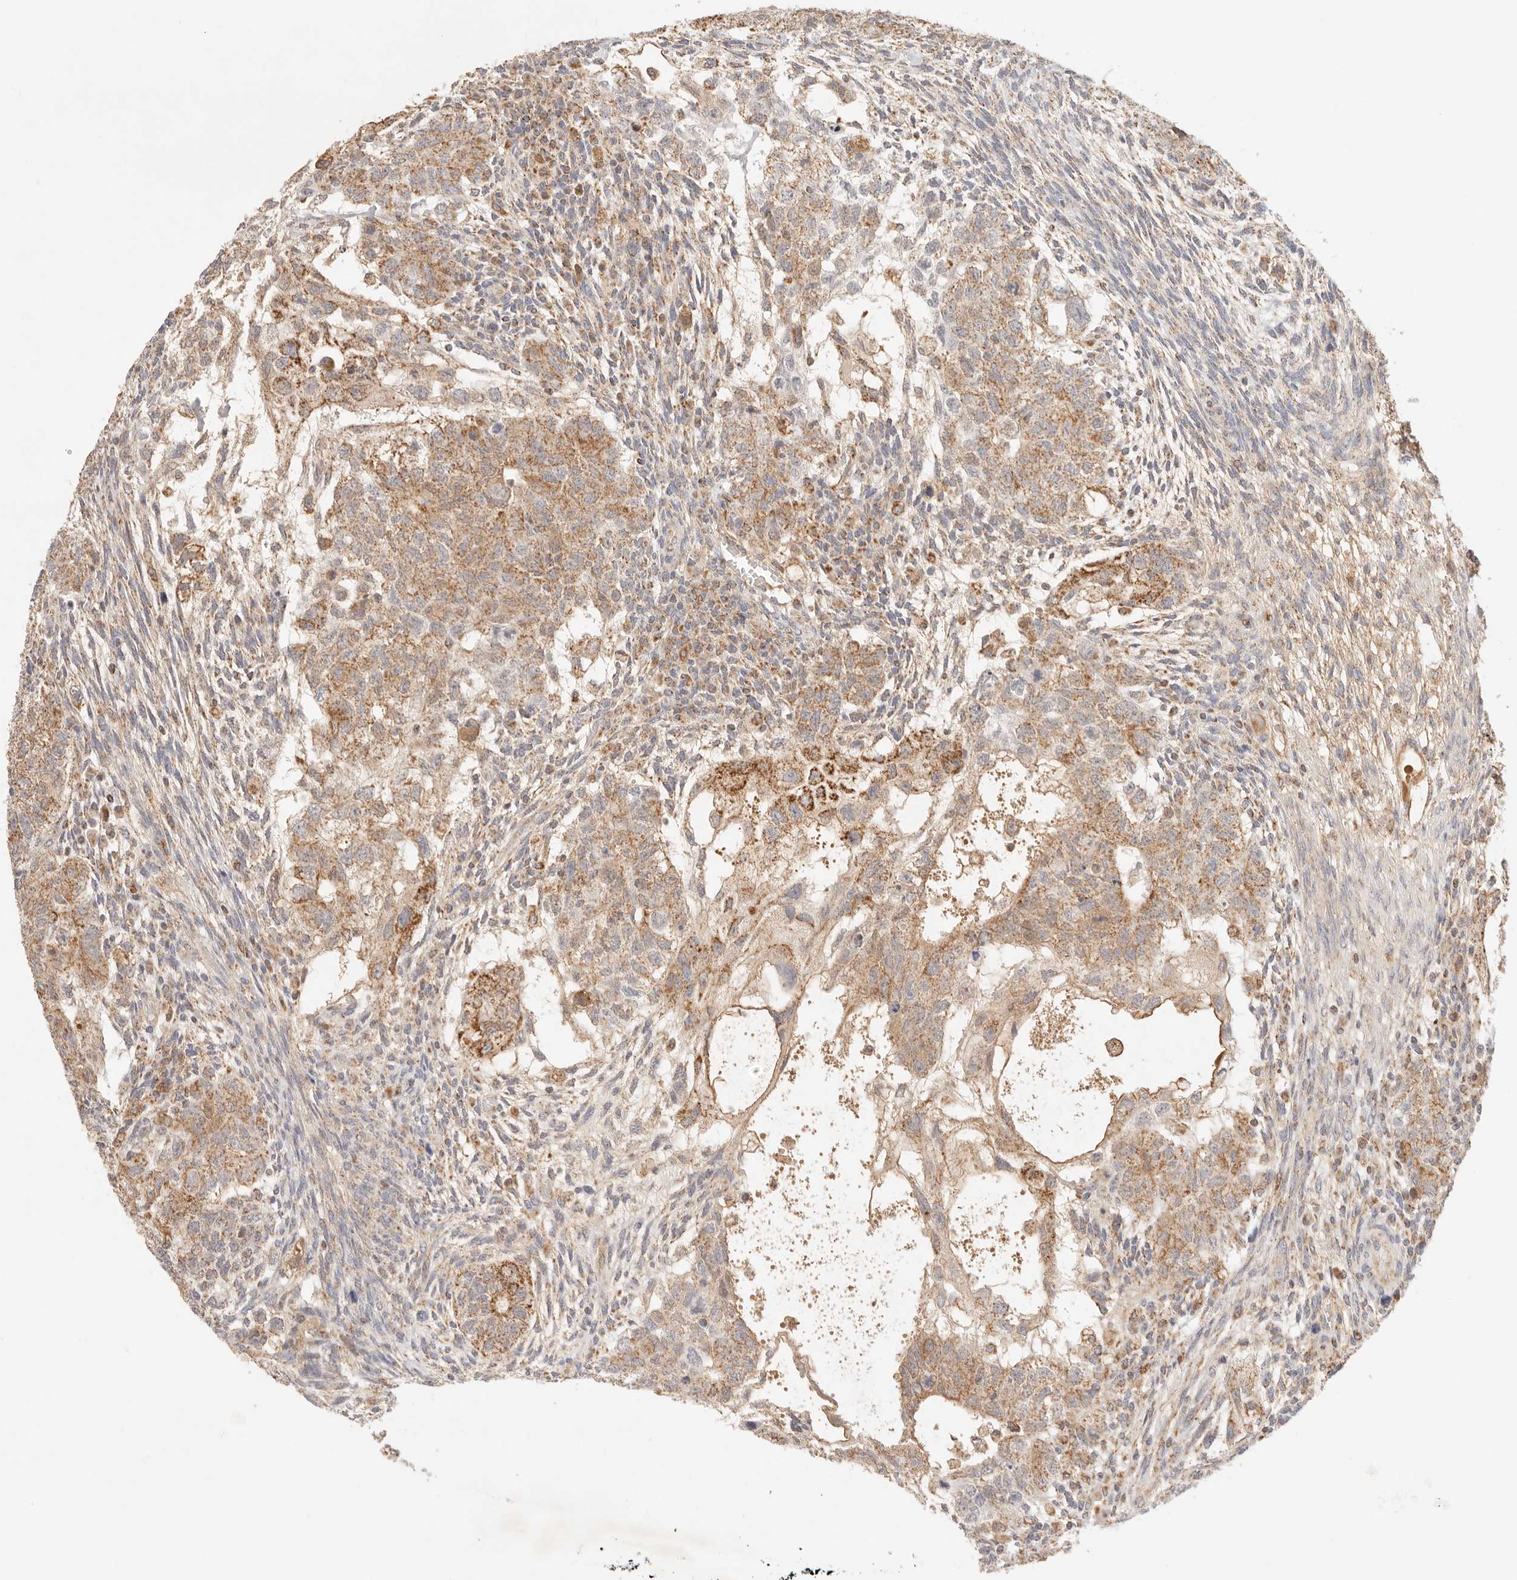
{"staining": {"intensity": "moderate", "quantity": ">75%", "location": "cytoplasmic/membranous"}, "tissue": "testis cancer", "cell_type": "Tumor cells", "image_type": "cancer", "snomed": [{"axis": "morphology", "description": "Normal tissue, NOS"}, {"axis": "morphology", "description": "Carcinoma, Embryonal, NOS"}, {"axis": "topography", "description": "Testis"}], "caption": "Human testis cancer (embryonal carcinoma) stained with a brown dye demonstrates moderate cytoplasmic/membranous positive expression in approximately >75% of tumor cells.", "gene": "COA6", "patient": {"sex": "male", "age": 36}}